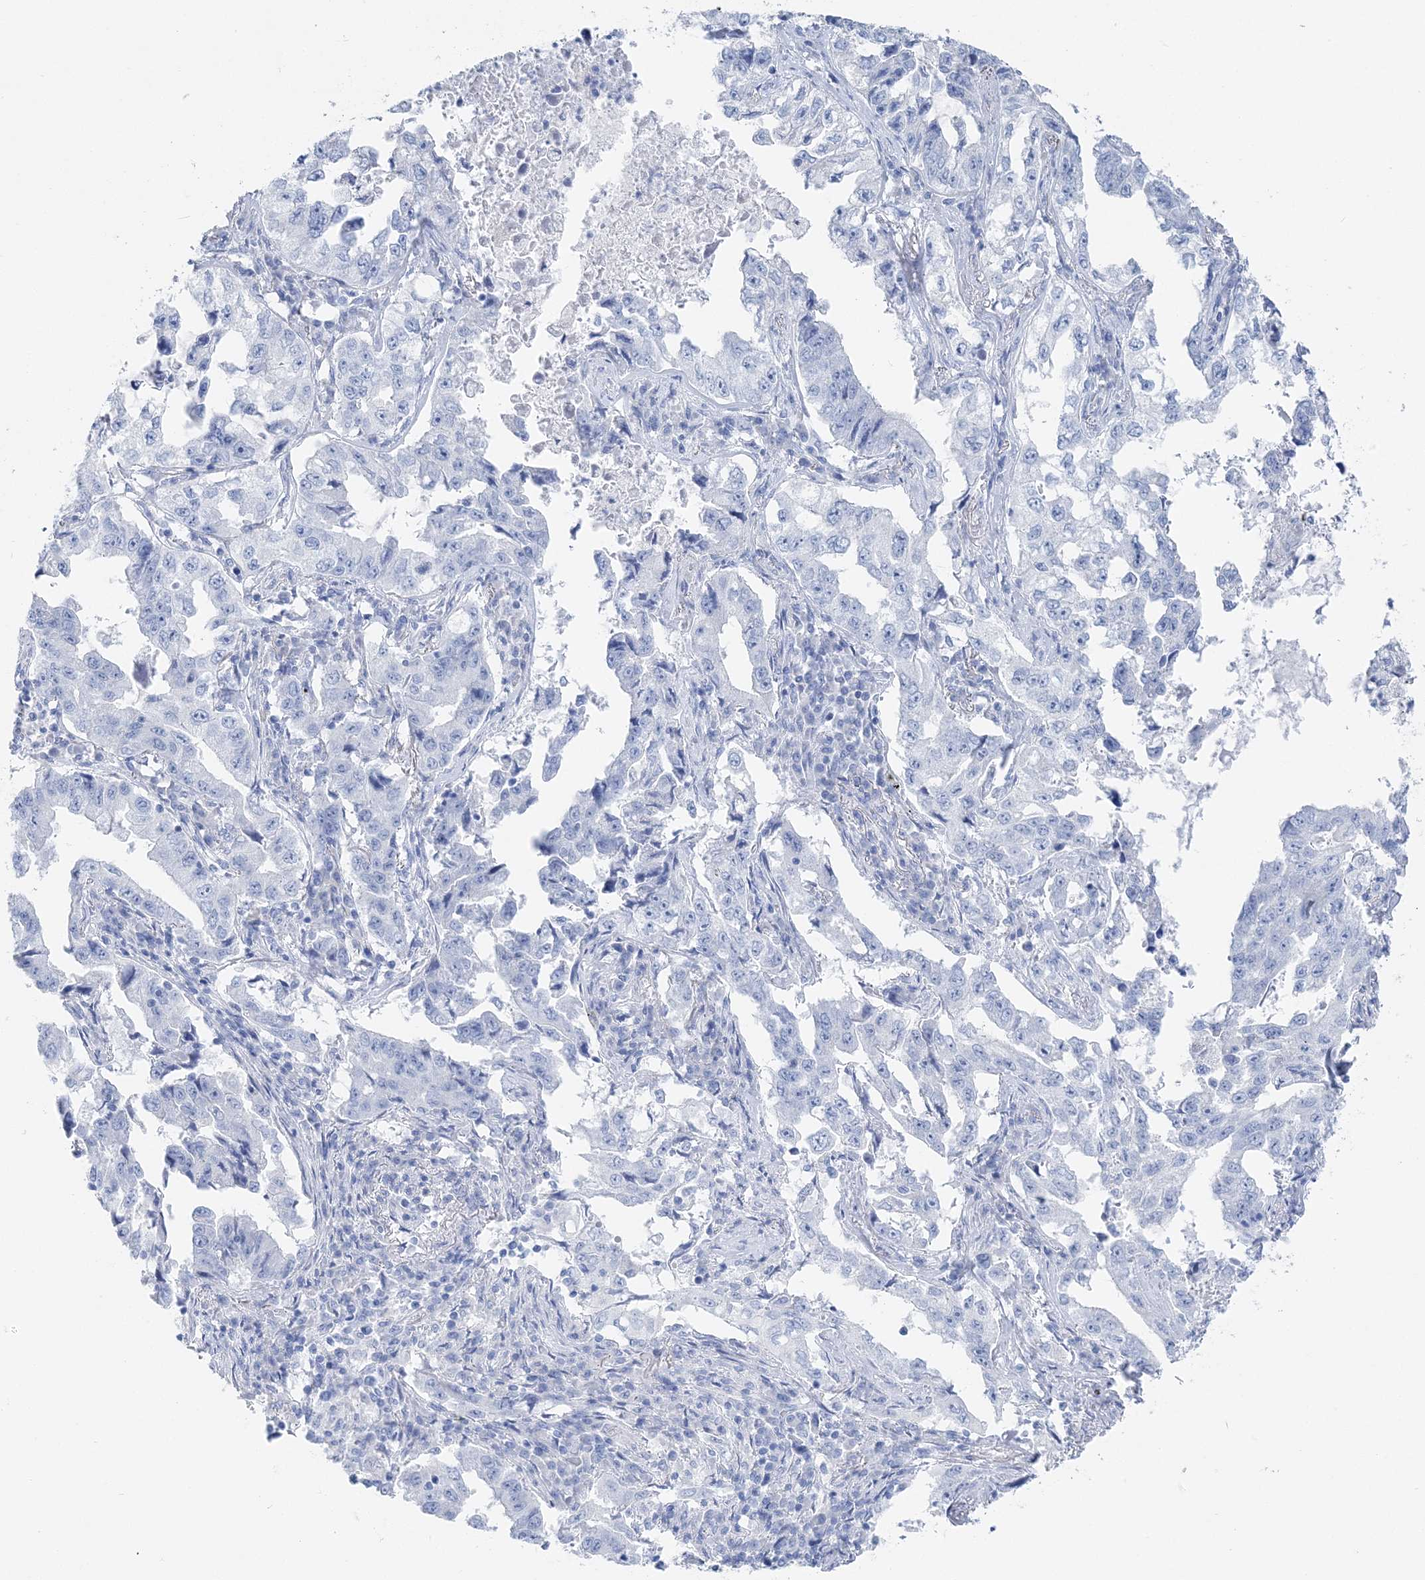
{"staining": {"intensity": "negative", "quantity": "none", "location": "none"}, "tissue": "lung cancer", "cell_type": "Tumor cells", "image_type": "cancer", "snomed": [{"axis": "morphology", "description": "Adenocarcinoma, NOS"}, {"axis": "topography", "description": "Lung"}], "caption": "High magnification brightfield microscopy of lung cancer stained with DAB (brown) and counterstained with hematoxylin (blue): tumor cells show no significant staining.", "gene": "TSPYL6", "patient": {"sex": "female", "age": 51}}